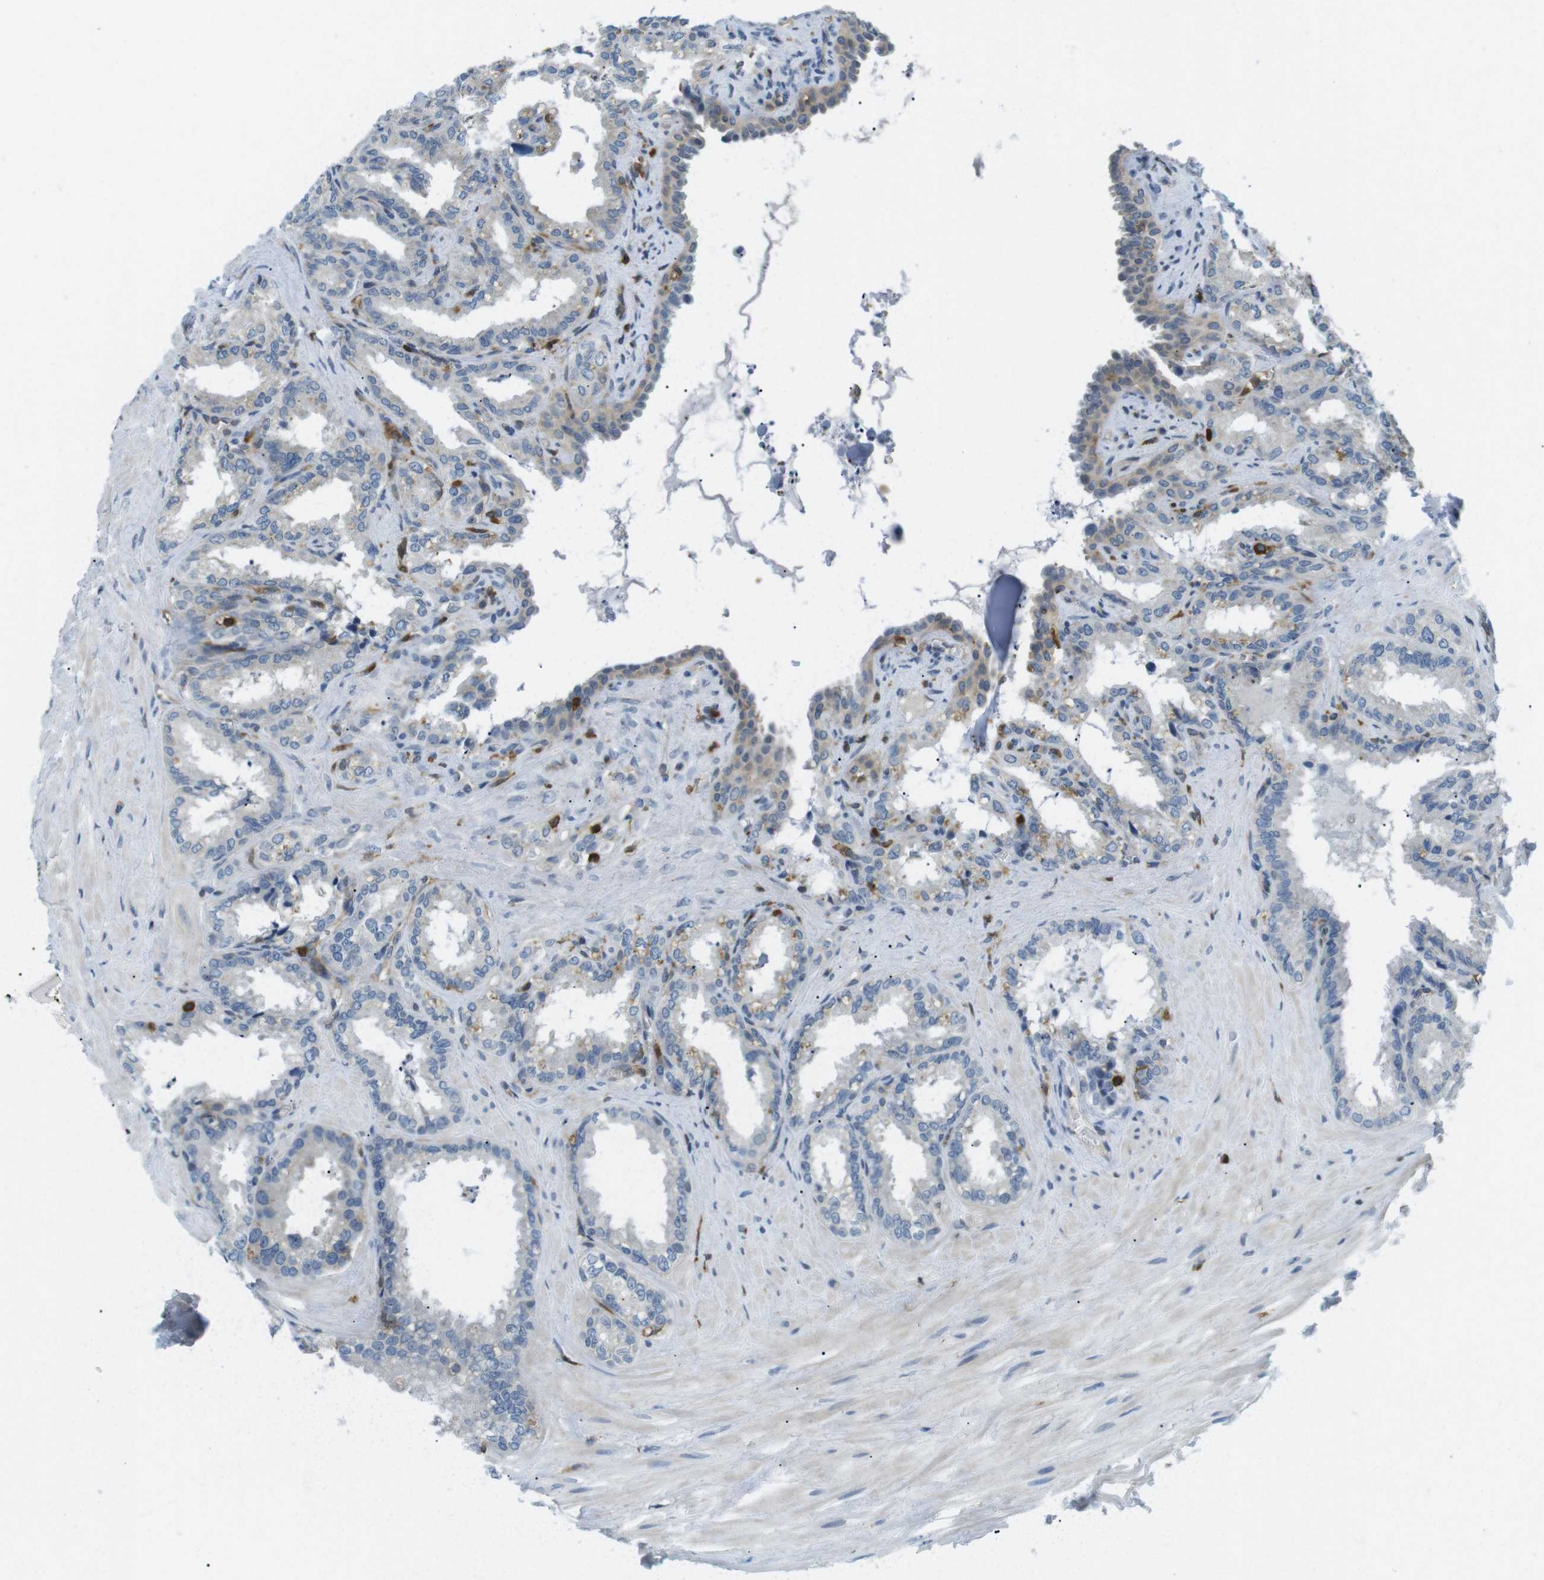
{"staining": {"intensity": "moderate", "quantity": "<25%", "location": "cytoplasmic/membranous"}, "tissue": "seminal vesicle", "cell_type": "Glandular cells", "image_type": "normal", "snomed": [{"axis": "morphology", "description": "Normal tissue, NOS"}, {"axis": "topography", "description": "Seminal veicle"}], "caption": "A brown stain labels moderate cytoplasmic/membranous expression of a protein in glandular cells of normal human seminal vesicle.", "gene": "STK10", "patient": {"sex": "male", "age": 64}}